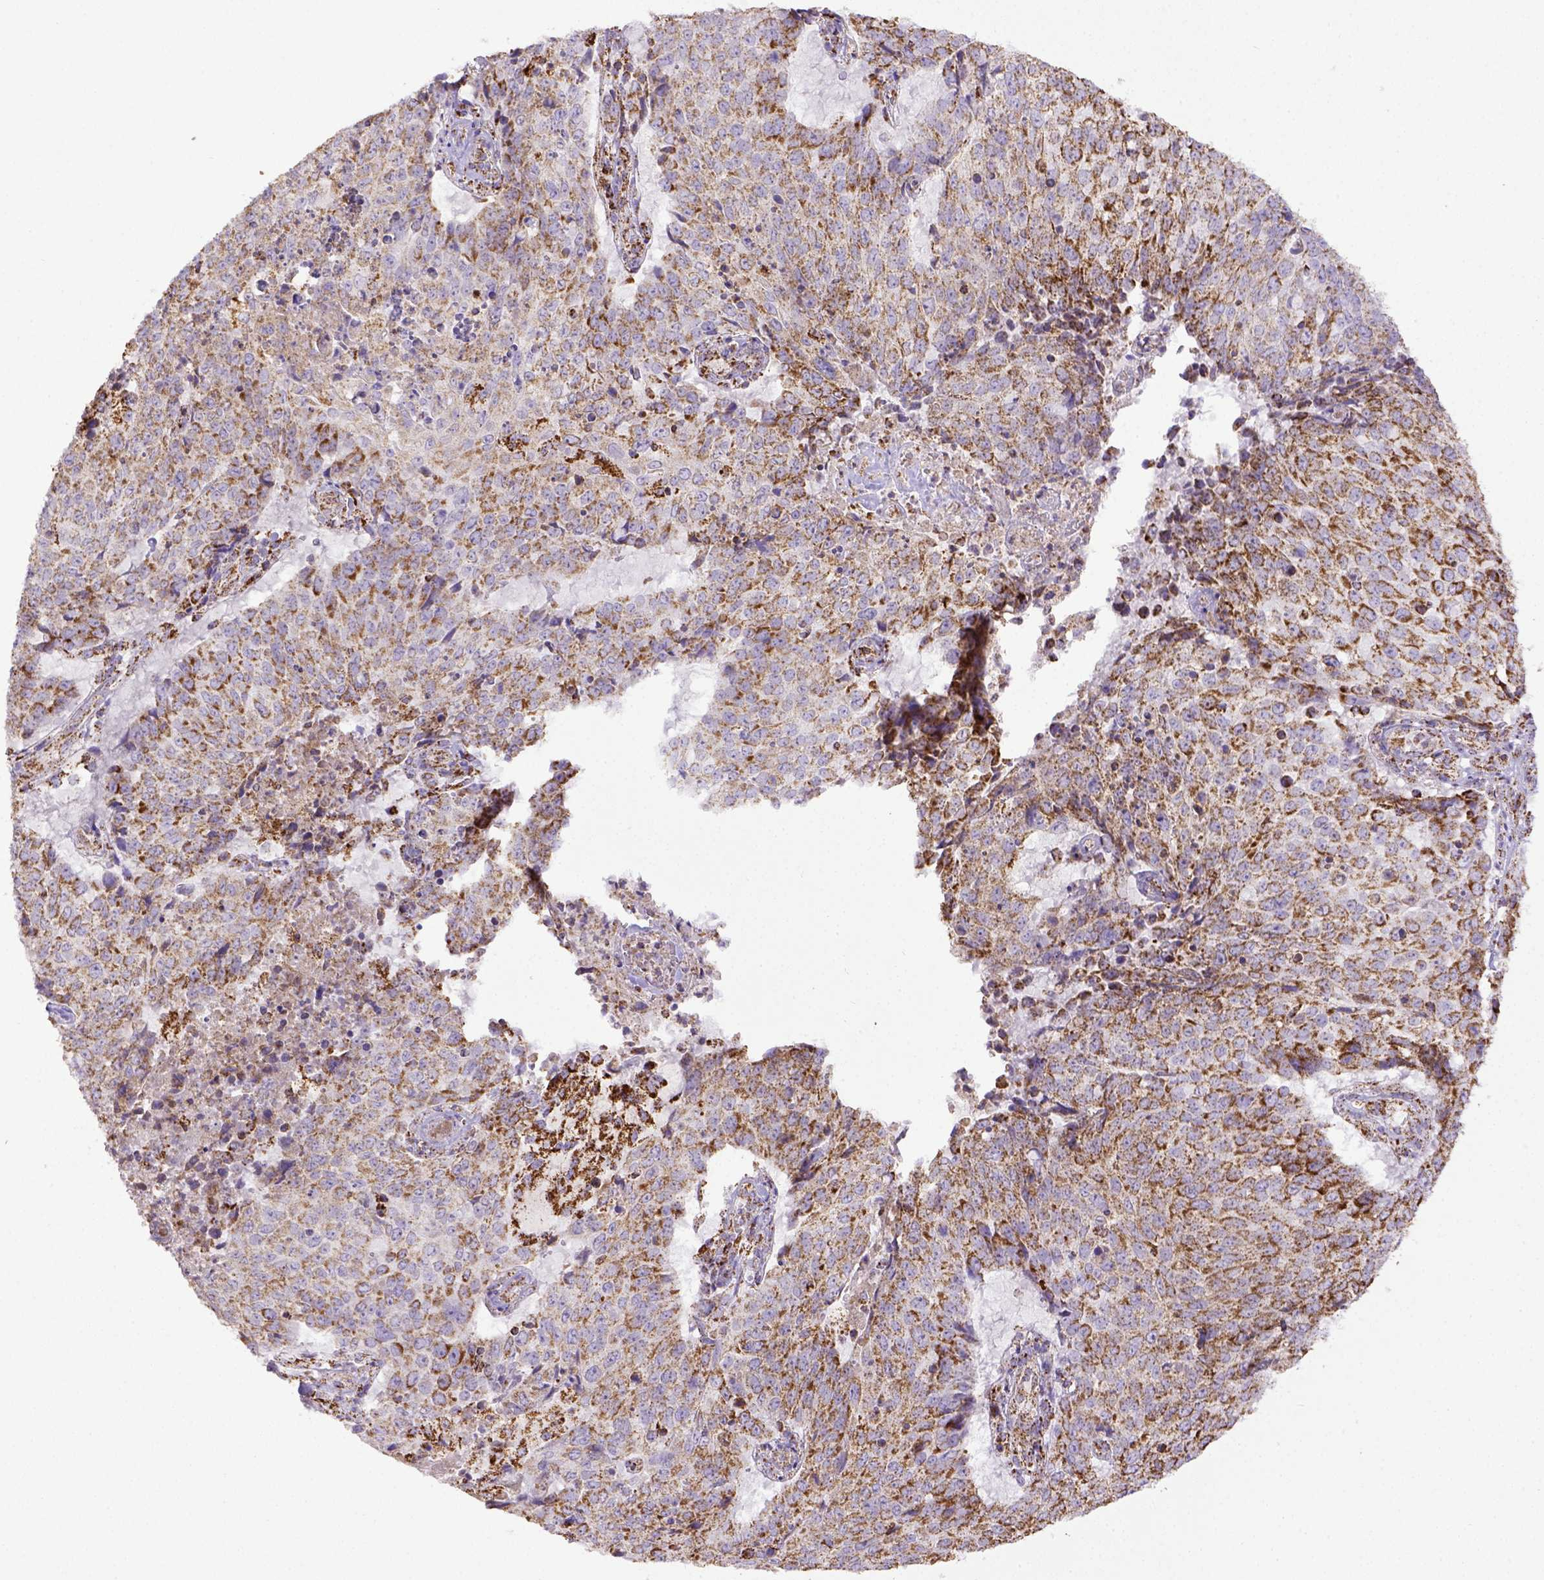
{"staining": {"intensity": "moderate", "quantity": ">75%", "location": "cytoplasmic/membranous"}, "tissue": "lung cancer", "cell_type": "Tumor cells", "image_type": "cancer", "snomed": [{"axis": "morphology", "description": "Normal tissue, NOS"}, {"axis": "morphology", "description": "Squamous cell carcinoma, NOS"}, {"axis": "topography", "description": "Bronchus"}, {"axis": "topography", "description": "Lung"}], "caption": "Lung cancer (squamous cell carcinoma) was stained to show a protein in brown. There is medium levels of moderate cytoplasmic/membranous positivity in approximately >75% of tumor cells.", "gene": "MT-CO1", "patient": {"sex": "male", "age": 64}}